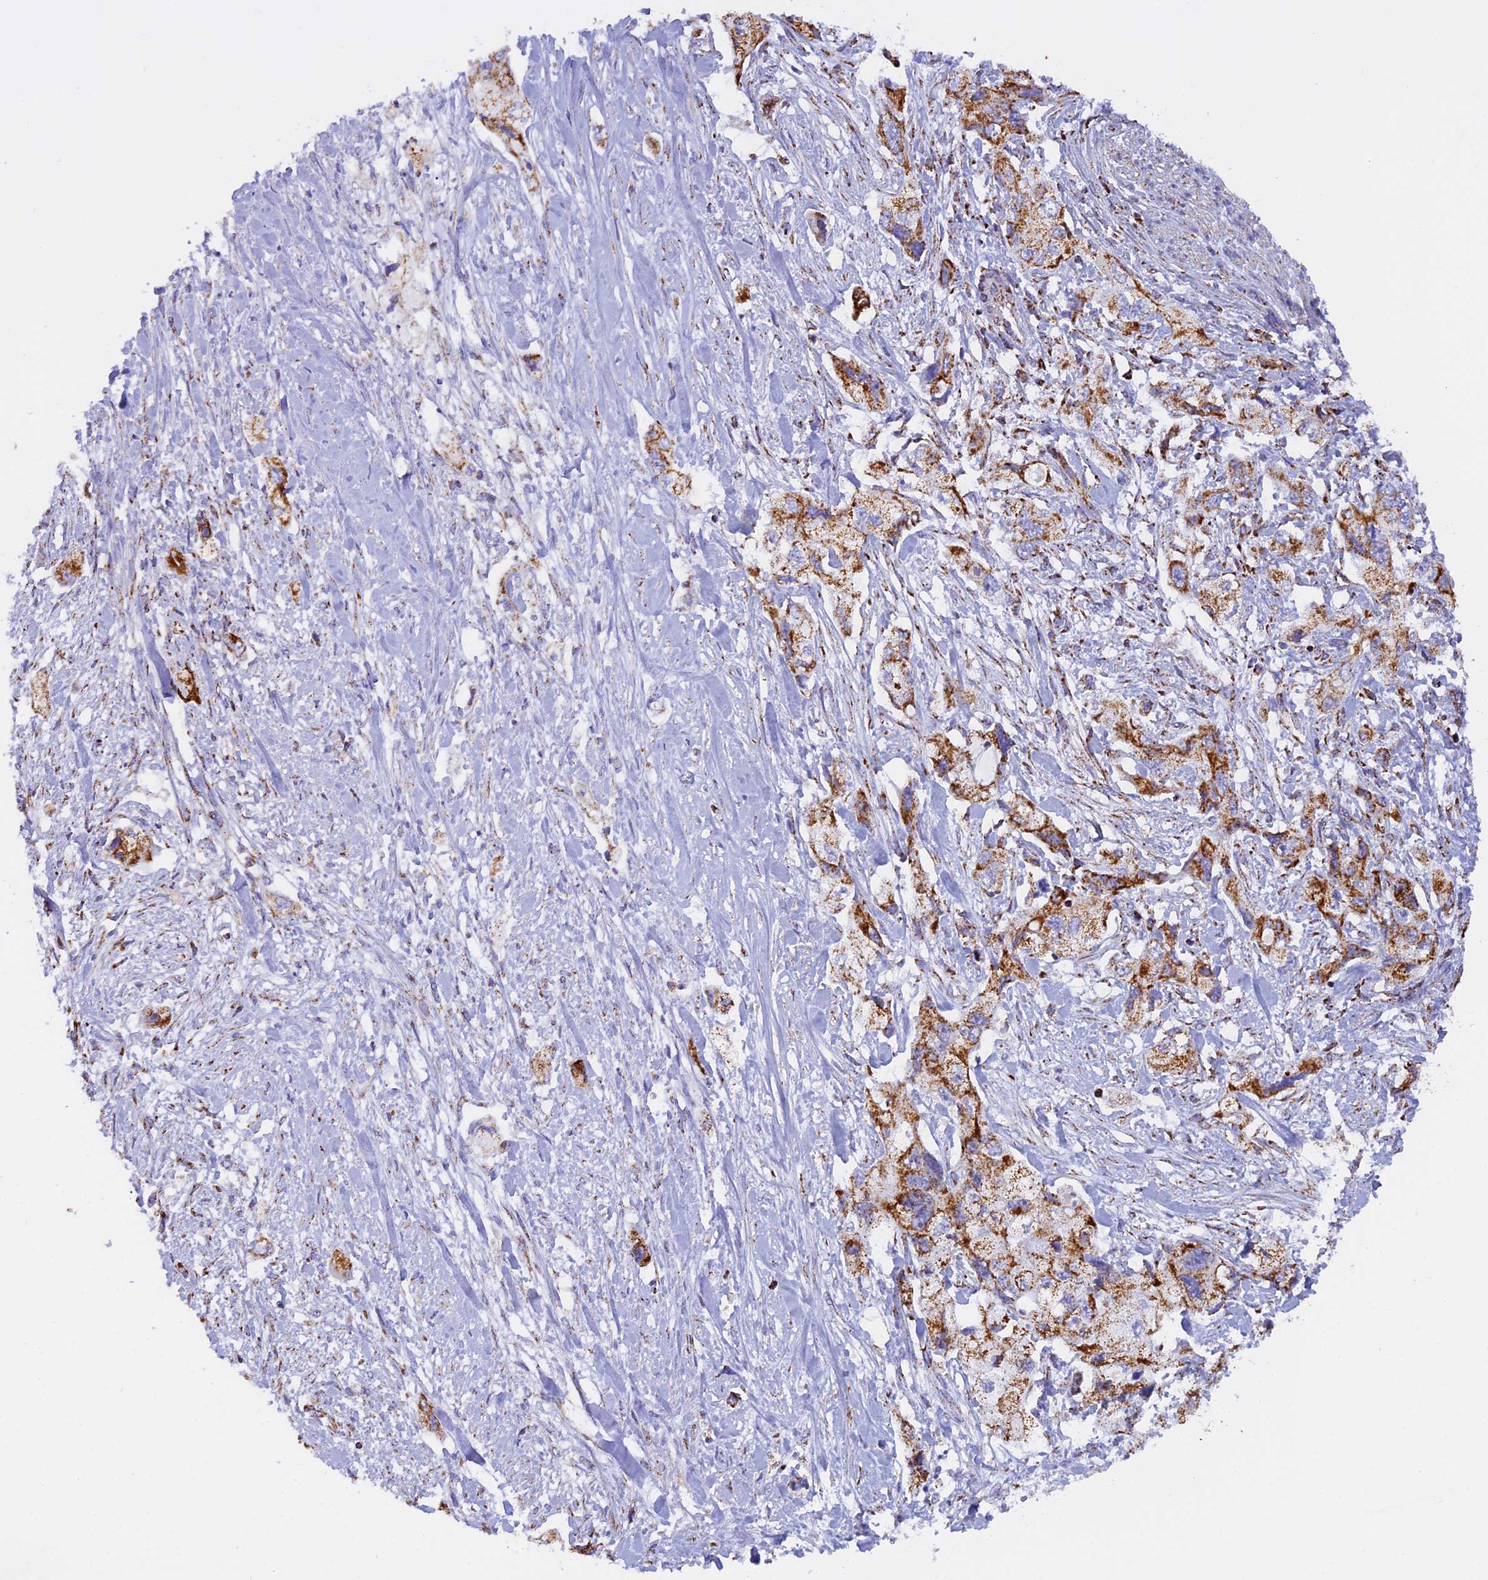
{"staining": {"intensity": "strong", "quantity": ">75%", "location": "cytoplasmic/membranous"}, "tissue": "pancreatic cancer", "cell_type": "Tumor cells", "image_type": "cancer", "snomed": [{"axis": "morphology", "description": "Adenocarcinoma, NOS"}, {"axis": "topography", "description": "Pancreas"}], "caption": "Pancreatic cancer stained with IHC displays strong cytoplasmic/membranous positivity in approximately >75% of tumor cells.", "gene": "KCNG1", "patient": {"sex": "female", "age": 73}}